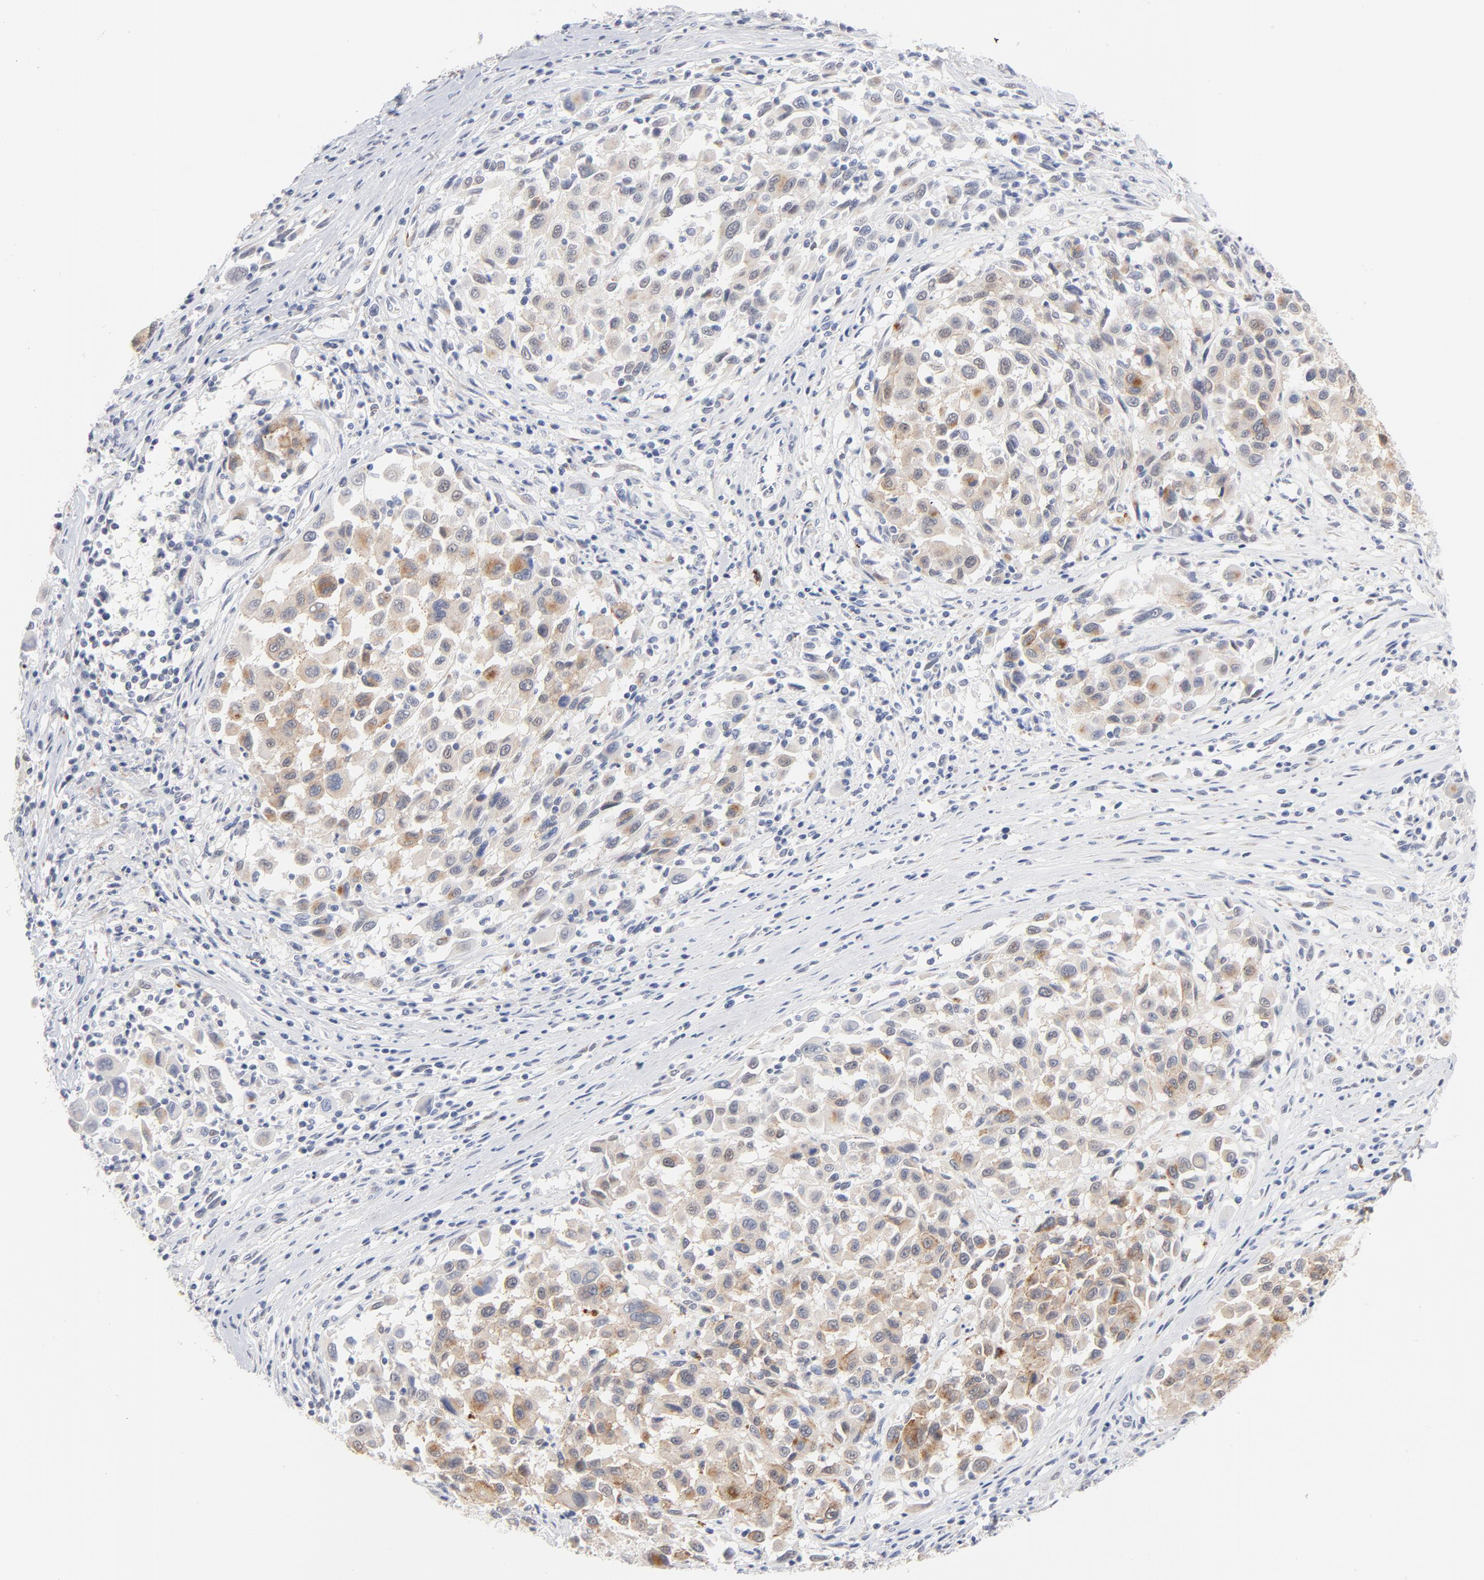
{"staining": {"intensity": "weak", "quantity": ">75%", "location": "cytoplasmic/membranous"}, "tissue": "melanoma", "cell_type": "Tumor cells", "image_type": "cancer", "snomed": [{"axis": "morphology", "description": "Malignant melanoma, Metastatic site"}, {"axis": "topography", "description": "Lymph node"}], "caption": "Protein expression analysis of melanoma shows weak cytoplasmic/membranous expression in approximately >75% of tumor cells. (IHC, brightfield microscopy, high magnification).", "gene": "LTBP2", "patient": {"sex": "male", "age": 61}}